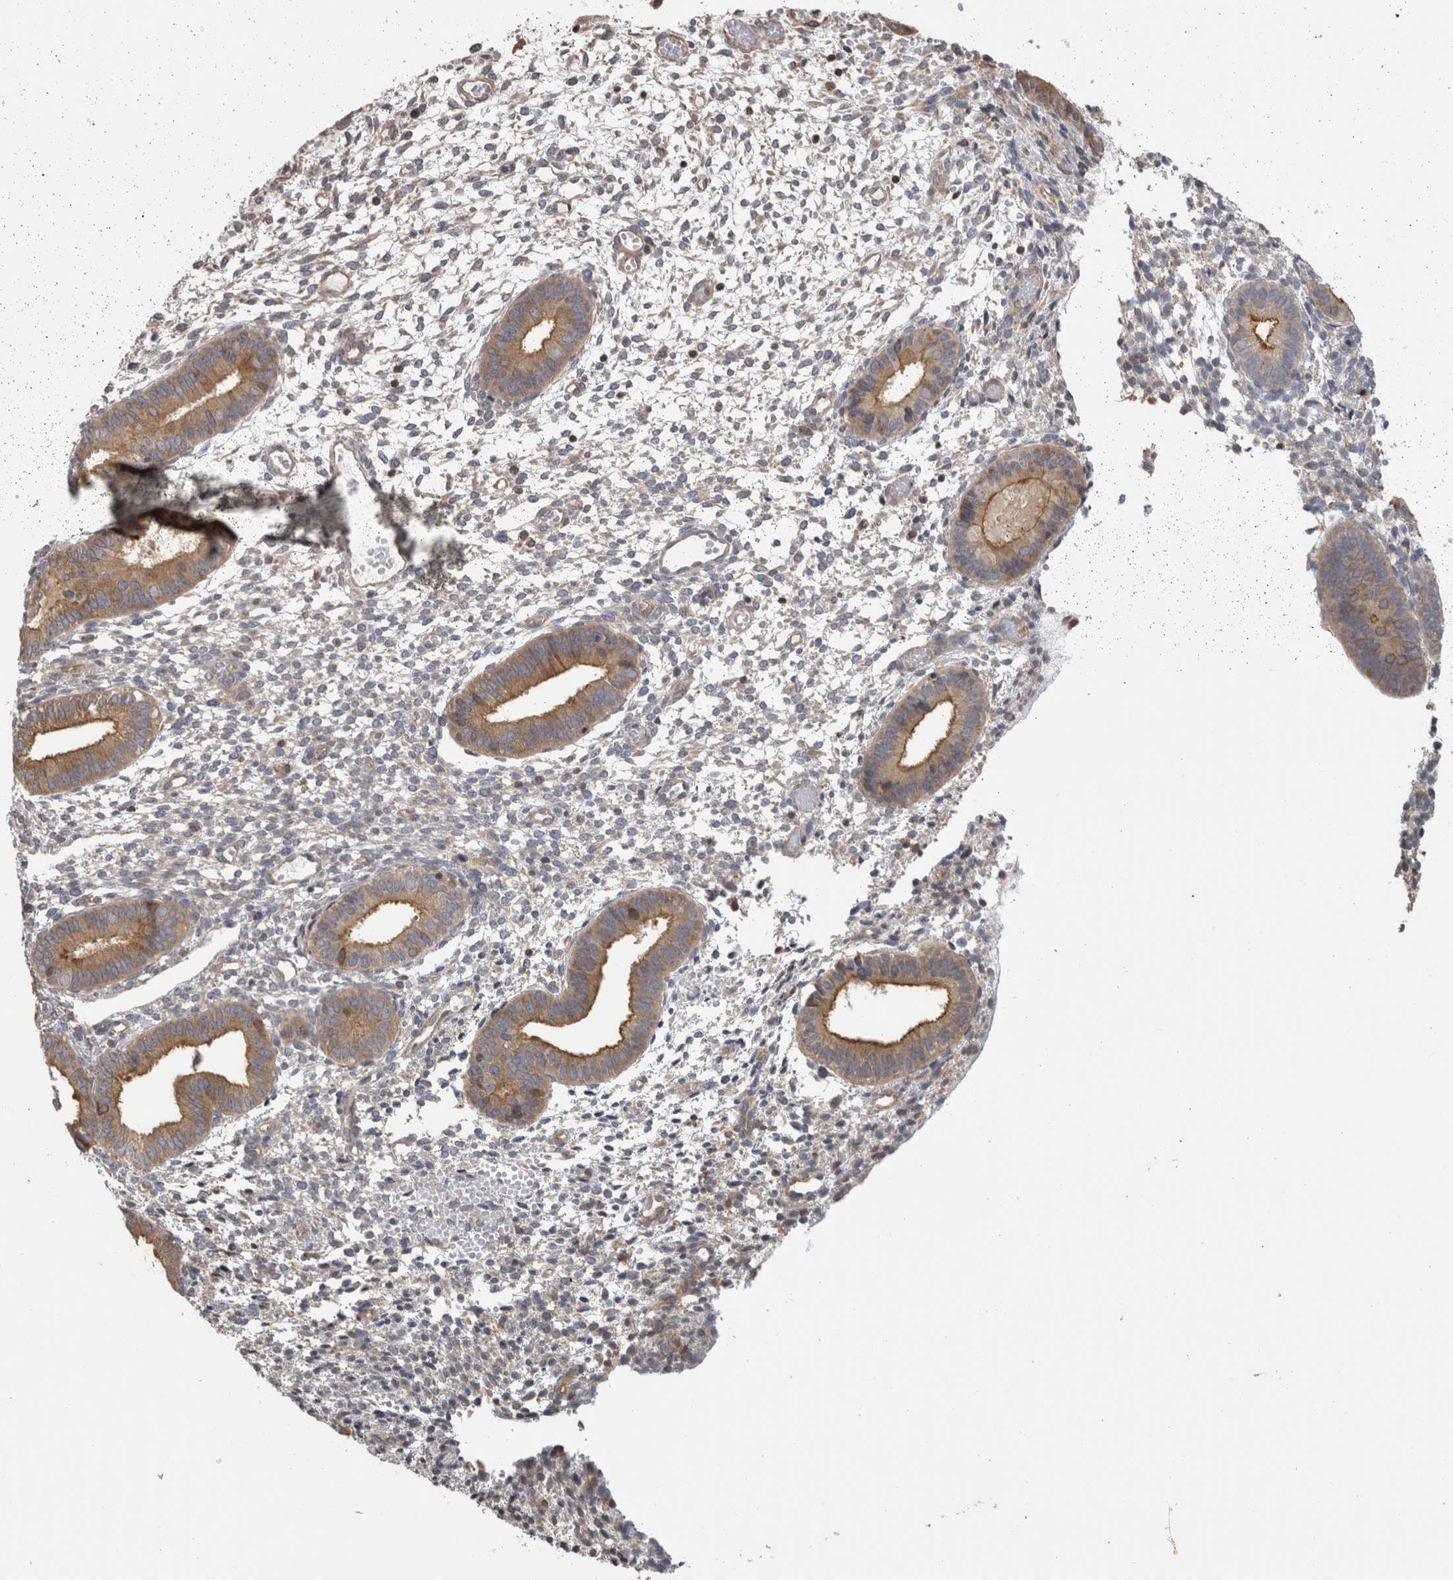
{"staining": {"intensity": "negative", "quantity": "none", "location": "none"}, "tissue": "endometrium", "cell_type": "Cells in endometrial stroma", "image_type": "normal", "snomed": [{"axis": "morphology", "description": "Normal tissue, NOS"}, {"axis": "topography", "description": "Endometrium"}], "caption": "Protein analysis of normal endometrium reveals no significant positivity in cells in endometrial stroma.", "gene": "PARP6", "patient": {"sex": "female", "age": 46}}